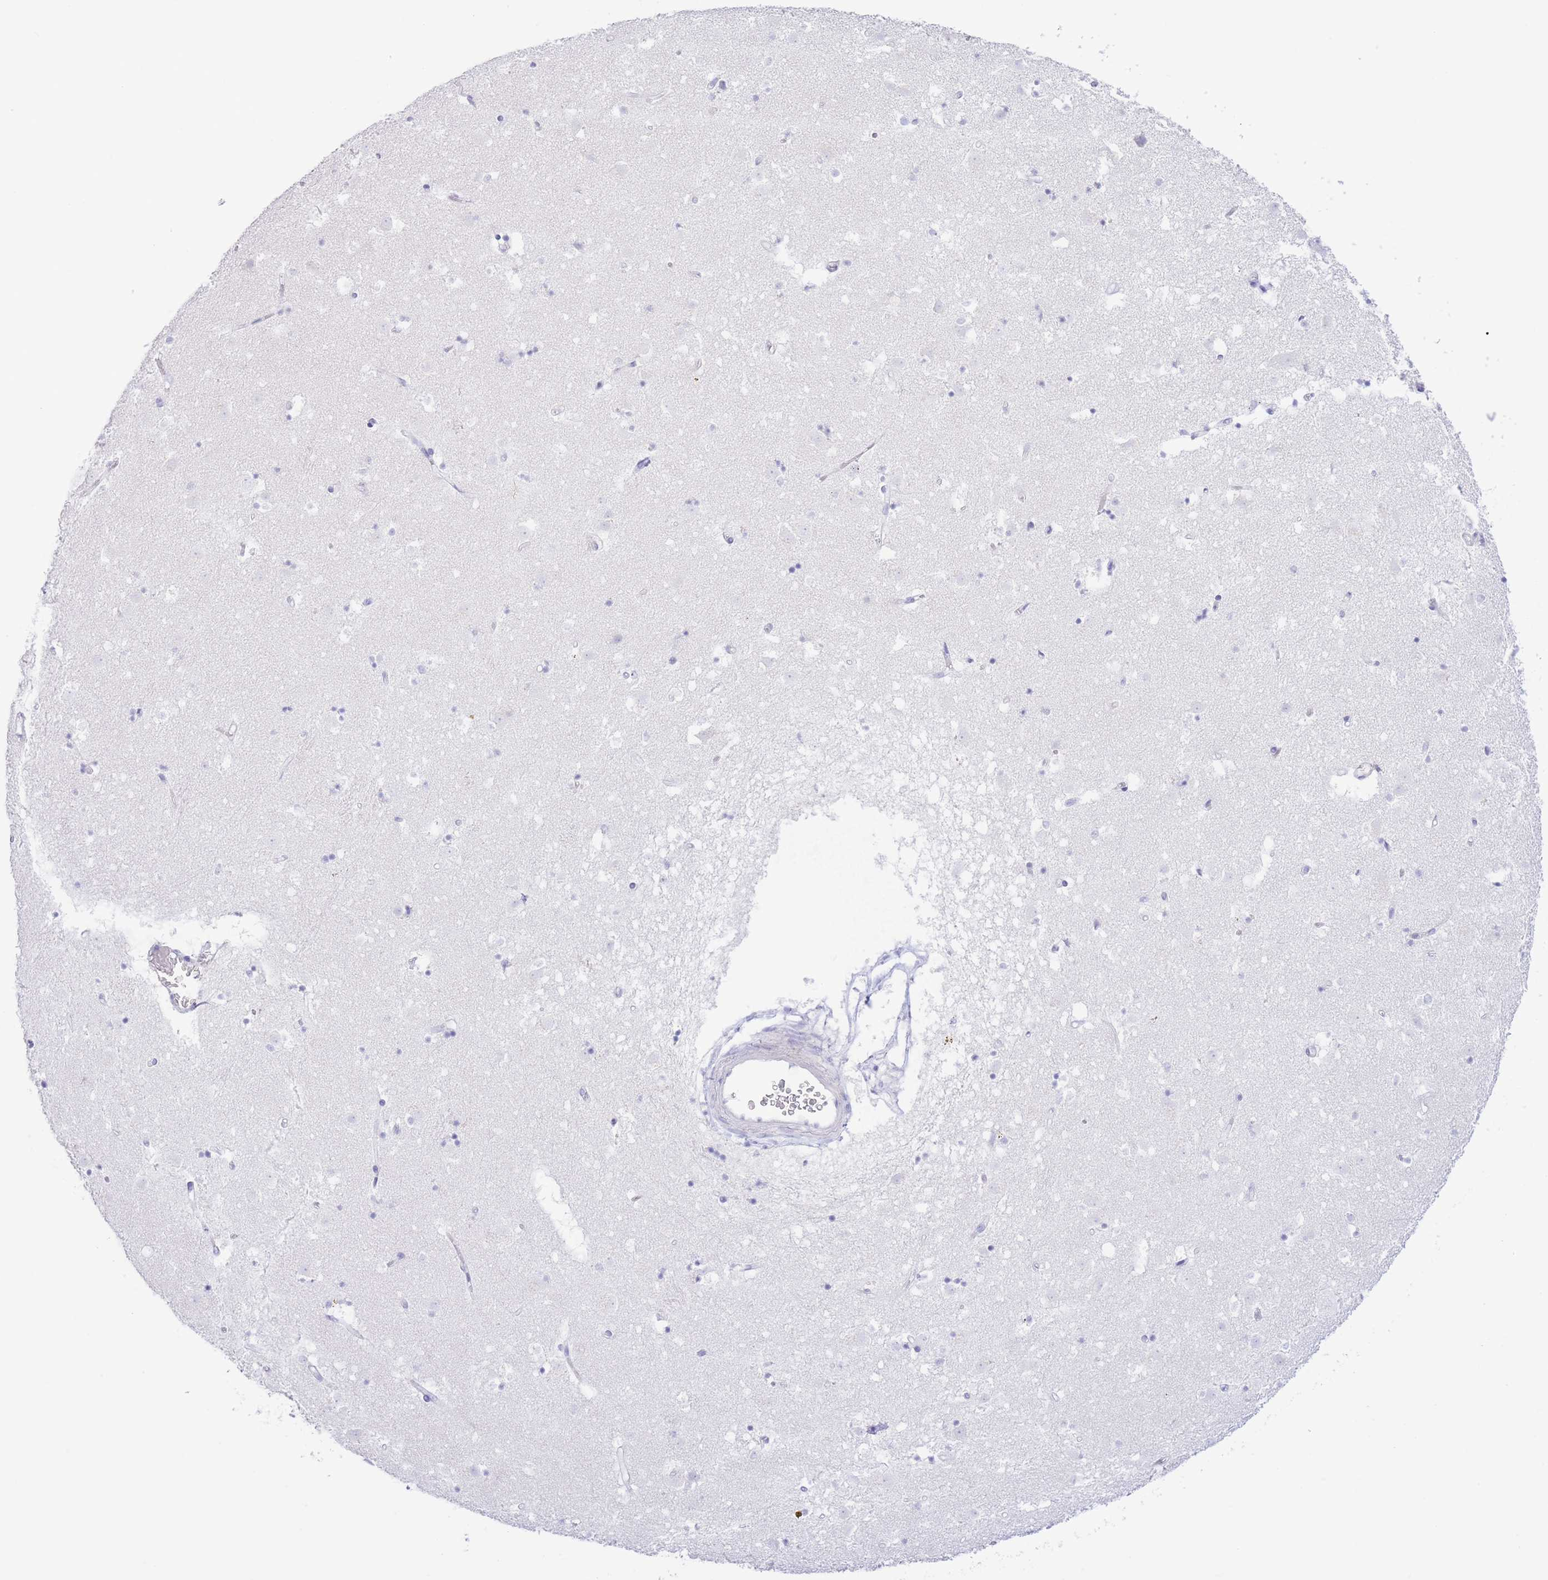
{"staining": {"intensity": "negative", "quantity": "none", "location": "none"}, "tissue": "caudate", "cell_type": "Glial cells", "image_type": "normal", "snomed": [{"axis": "morphology", "description": "Normal tissue, NOS"}, {"axis": "topography", "description": "Lateral ventricle wall"}], "caption": "The IHC image has no significant expression in glial cells of caudate.", "gene": "PKLR", "patient": {"sex": "male", "age": 58}}